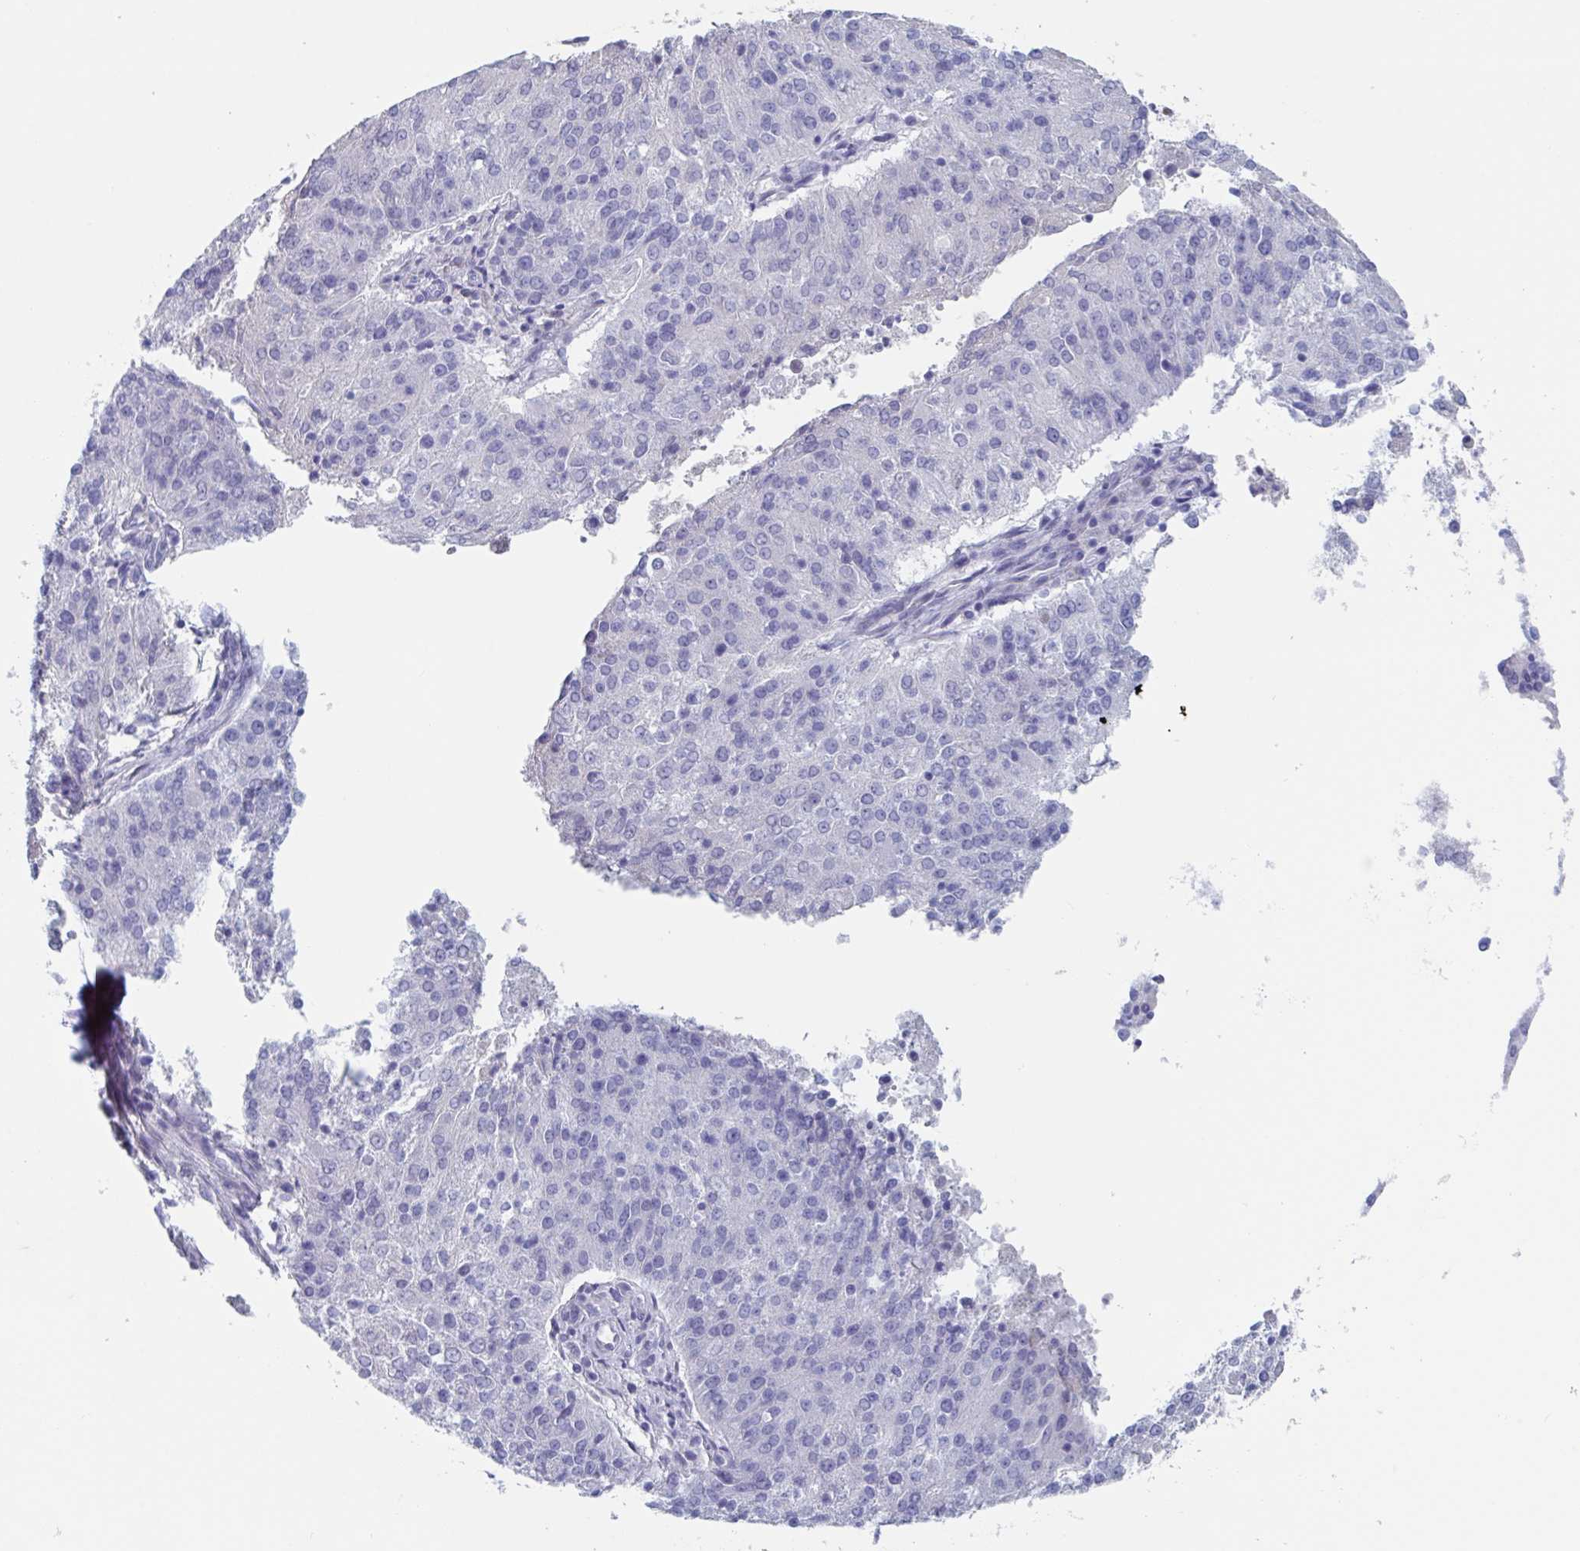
{"staining": {"intensity": "negative", "quantity": "none", "location": "none"}, "tissue": "endometrial cancer", "cell_type": "Tumor cells", "image_type": "cancer", "snomed": [{"axis": "morphology", "description": "Adenocarcinoma, NOS"}, {"axis": "topography", "description": "Endometrium"}], "caption": "Endometrial adenocarcinoma was stained to show a protein in brown. There is no significant positivity in tumor cells.", "gene": "NT5C3B", "patient": {"sex": "female", "age": 82}}